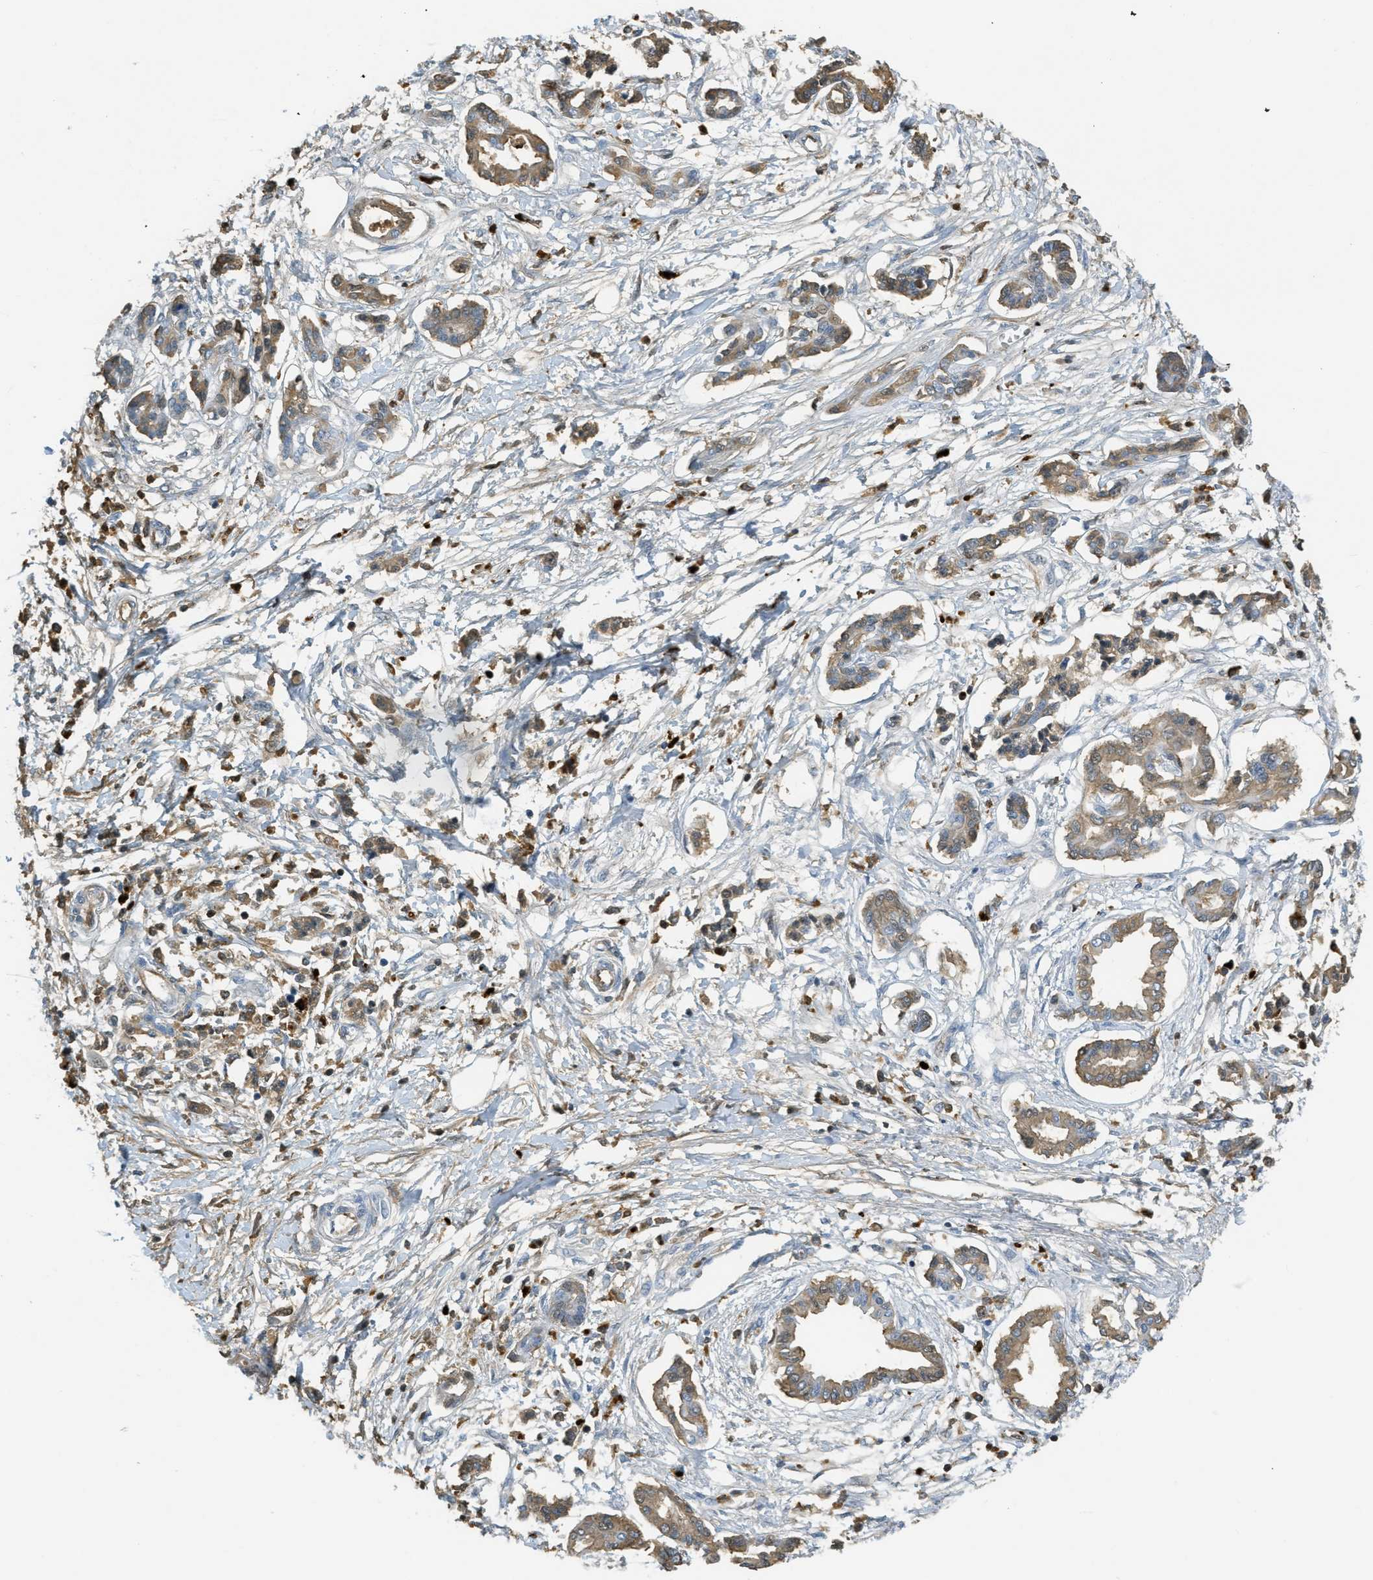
{"staining": {"intensity": "moderate", "quantity": ">75%", "location": "cytoplasmic/membranous,nuclear"}, "tissue": "pancreatic cancer", "cell_type": "Tumor cells", "image_type": "cancer", "snomed": [{"axis": "morphology", "description": "Adenocarcinoma, NOS"}, {"axis": "topography", "description": "Pancreas"}], "caption": "Immunohistochemical staining of pancreatic cancer (adenocarcinoma) exhibits medium levels of moderate cytoplasmic/membranous and nuclear protein positivity in approximately >75% of tumor cells. The protein of interest is shown in brown color, while the nuclei are stained blue.", "gene": "PRTN3", "patient": {"sex": "male", "age": 56}}